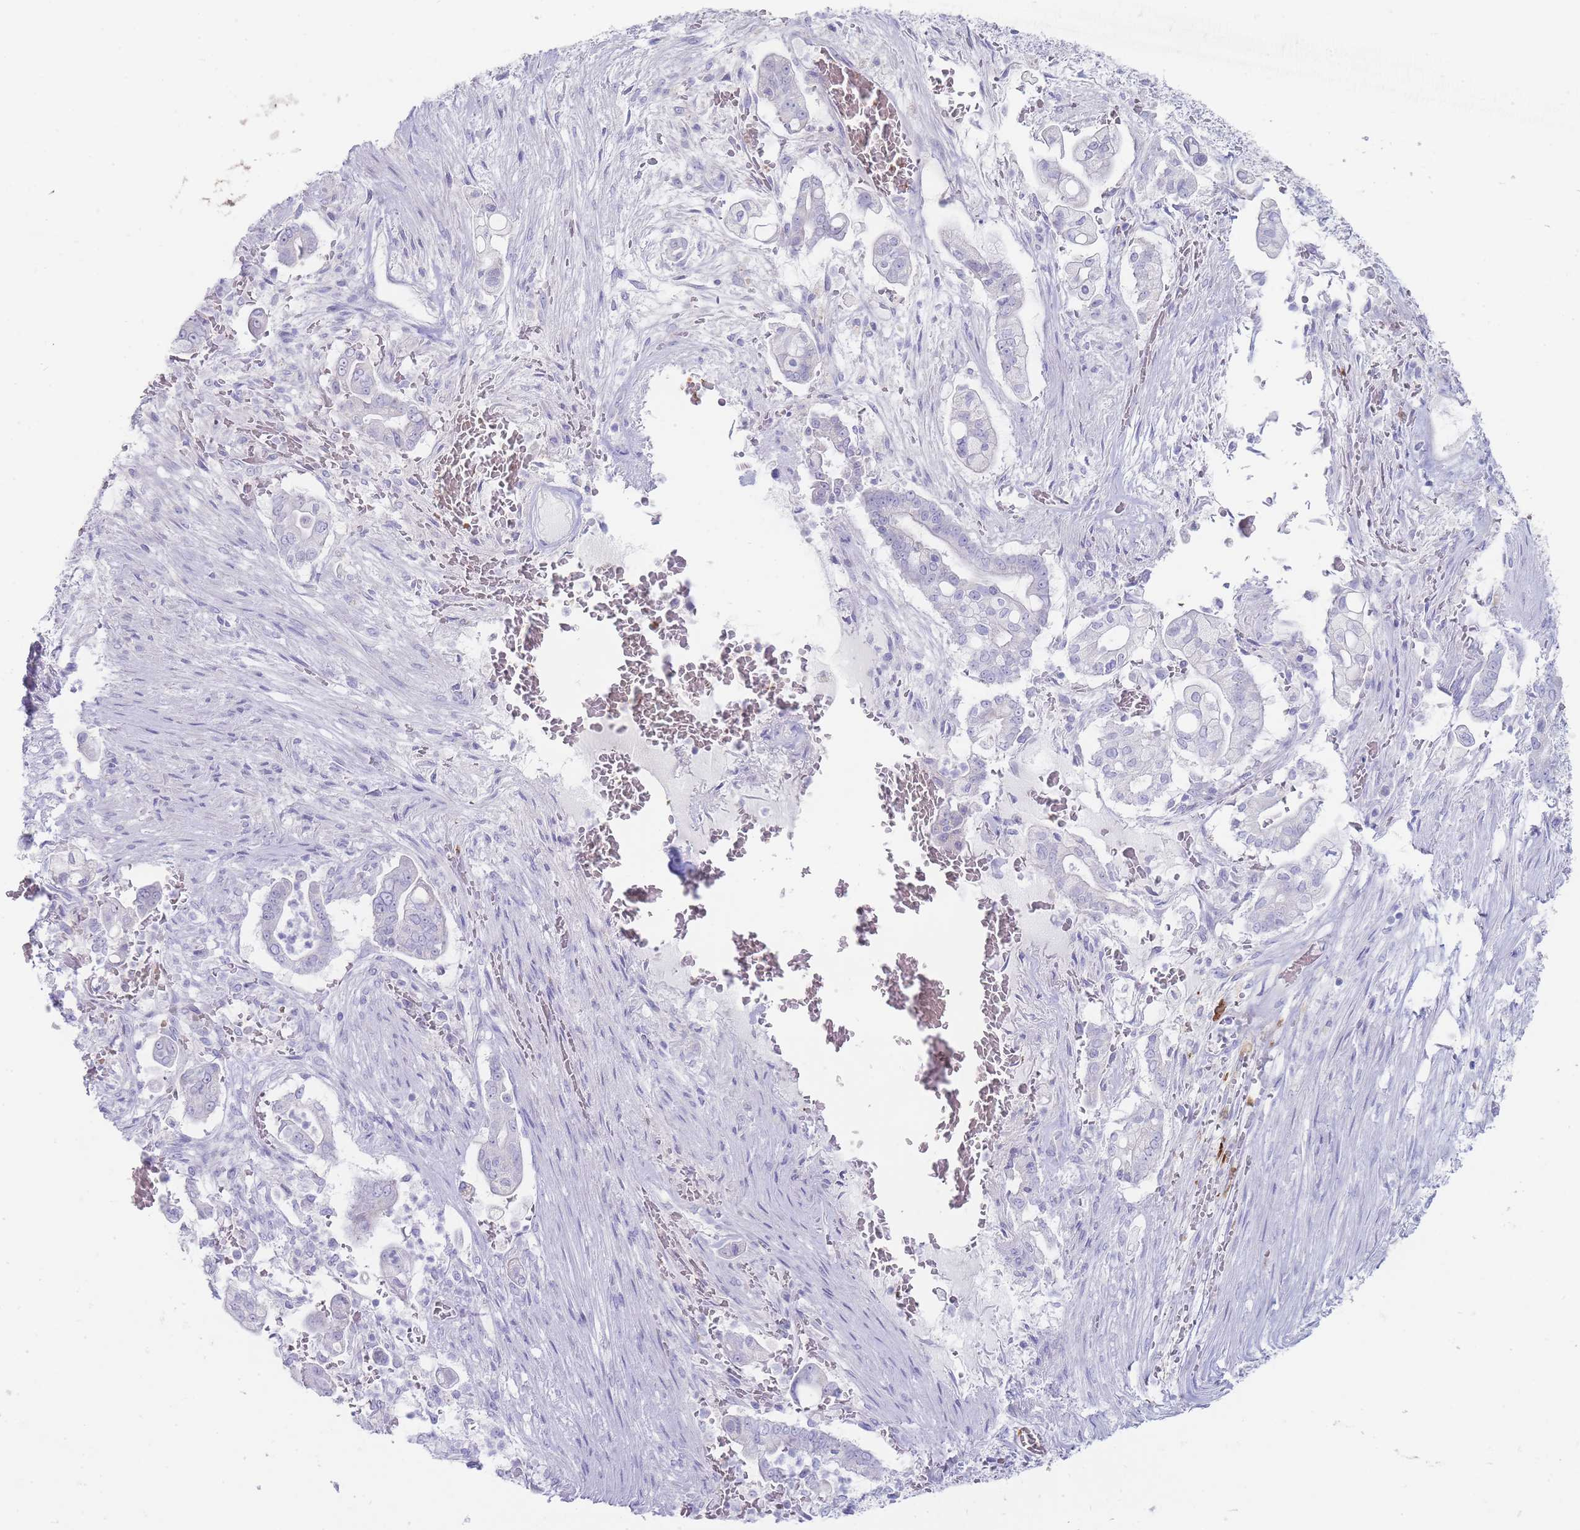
{"staining": {"intensity": "negative", "quantity": "none", "location": "none"}, "tissue": "pancreatic cancer", "cell_type": "Tumor cells", "image_type": "cancer", "snomed": [{"axis": "morphology", "description": "Adenocarcinoma, NOS"}, {"axis": "topography", "description": "Pancreas"}], "caption": "Immunohistochemical staining of human pancreatic adenocarcinoma demonstrates no significant staining in tumor cells.", "gene": "HBG2", "patient": {"sex": "female", "age": 69}}